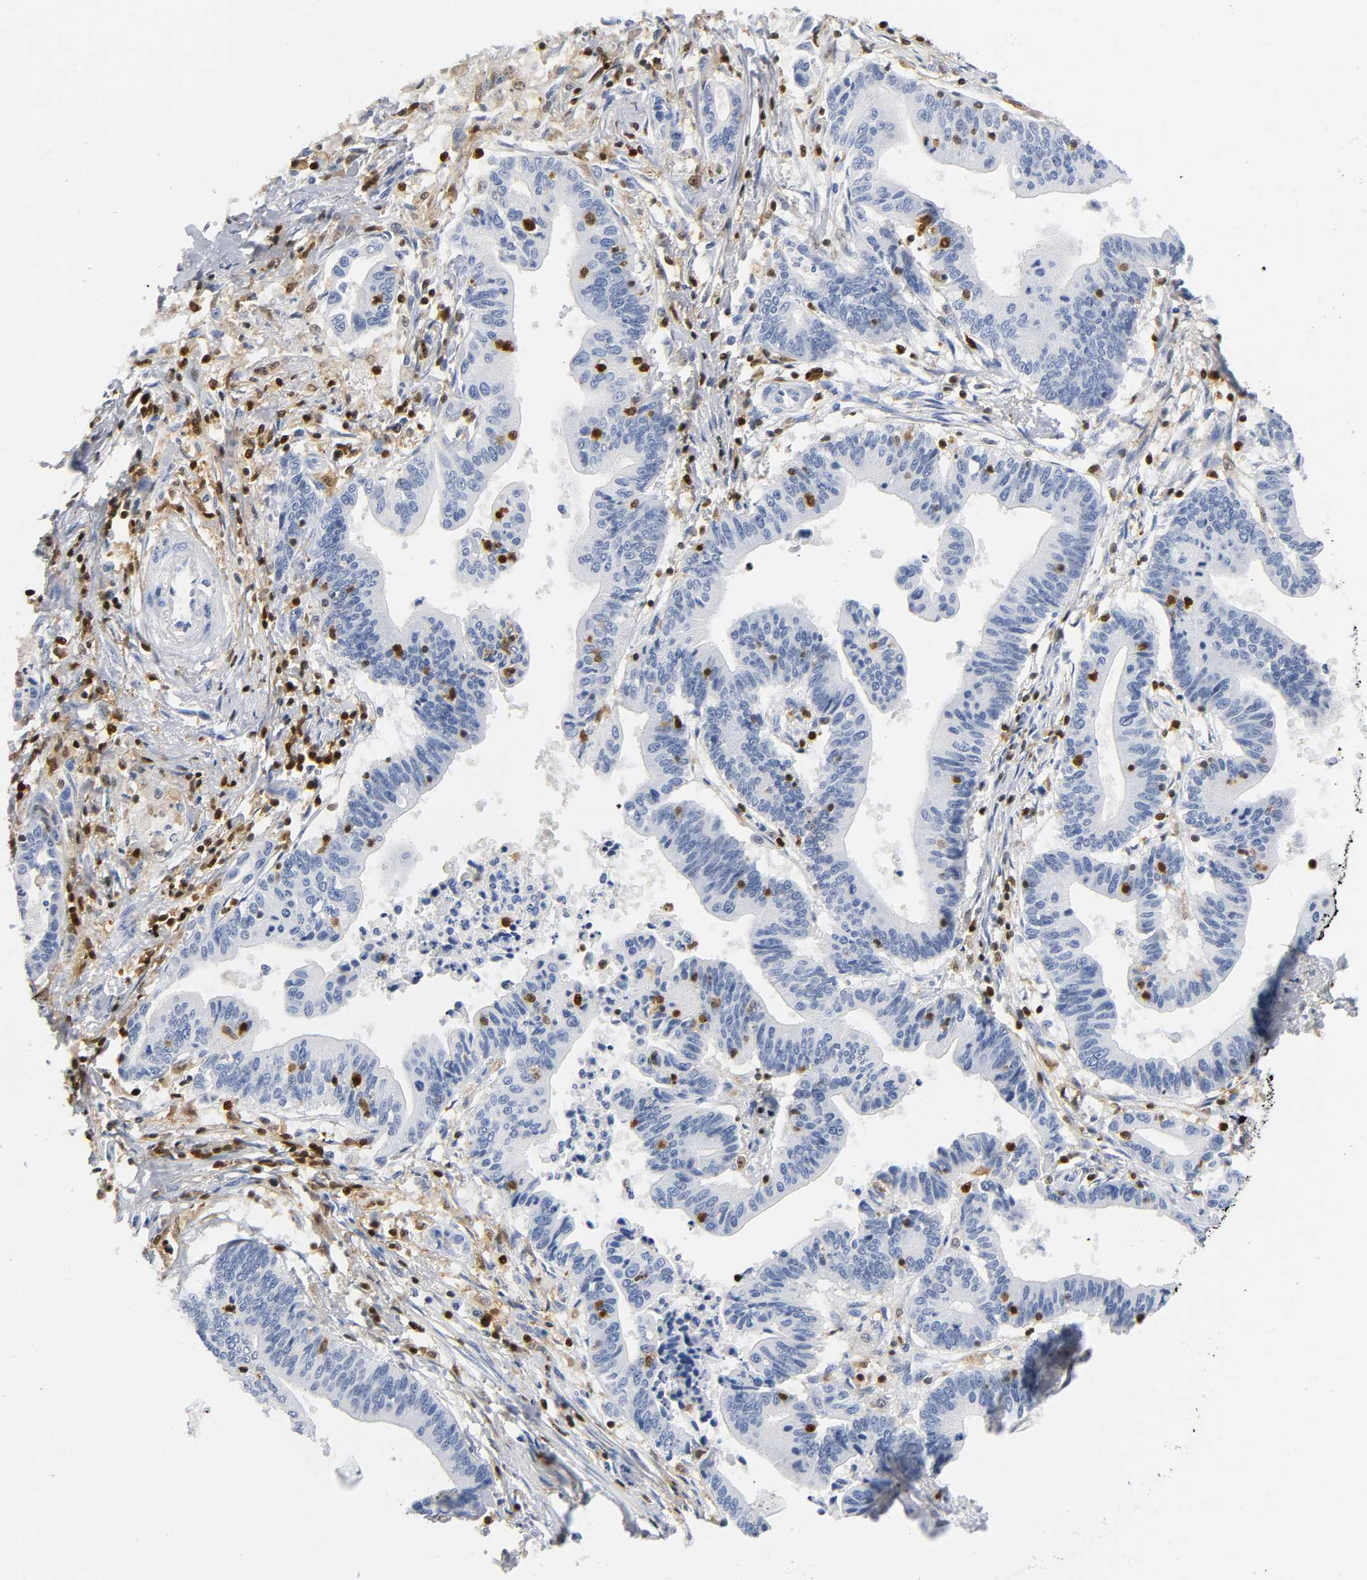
{"staining": {"intensity": "negative", "quantity": "none", "location": "none"}, "tissue": "pancreatic cancer", "cell_type": "Tumor cells", "image_type": "cancer", "snomed": [{"axis": "morphology", "description": "Adenocarcinoma, NOS"}, {"axis": "topography", "description": "Pancreas"}], "caption": "This is a micrograph of immunohistochemistry (IHC) staining of pancreatic adenocarcinoma, which shows no positivity in tumor cells.", "gene": "DOK2", "patient": {"sex": "male", "age": 77}}